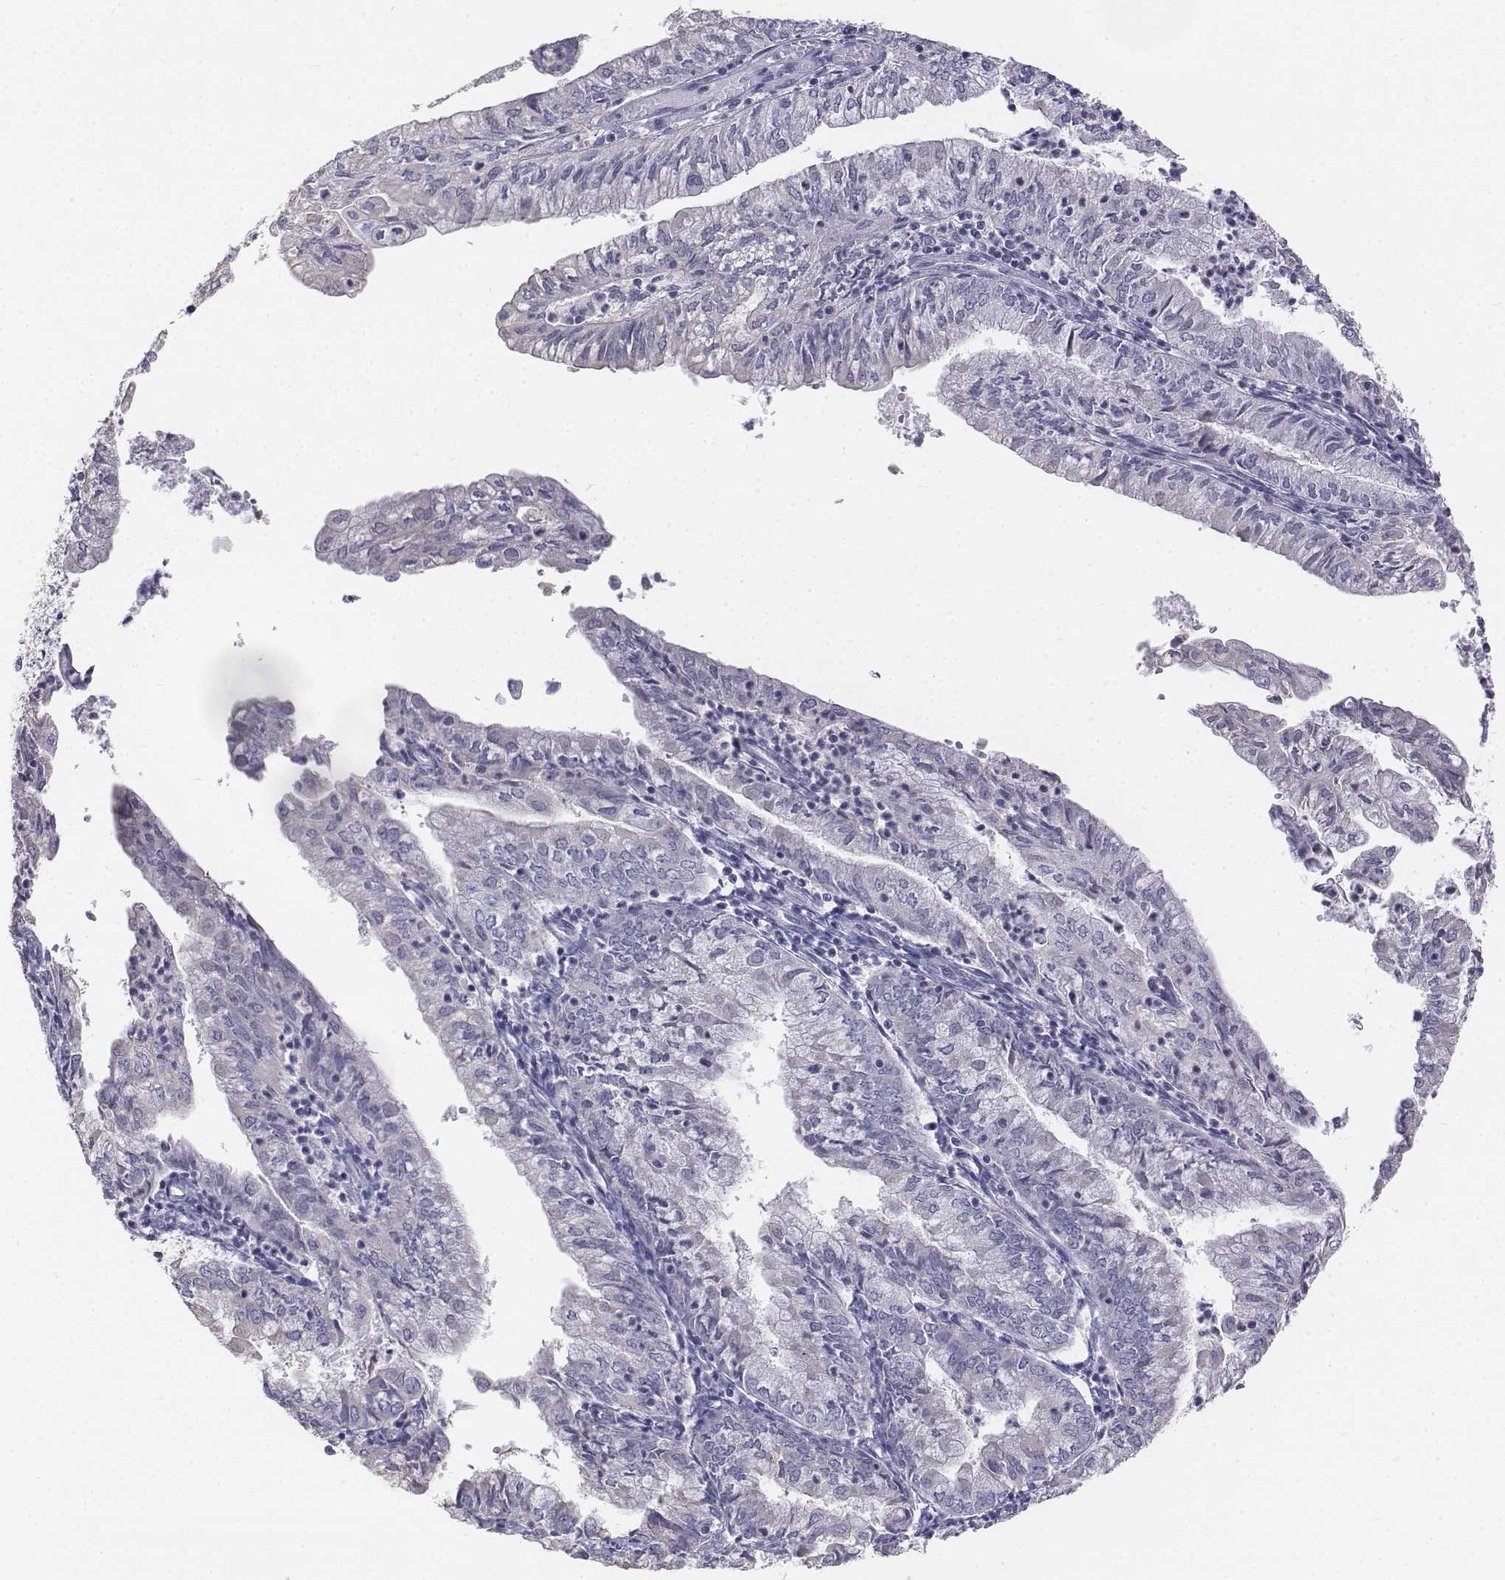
{"staining": {"intensity": "negative", "quantity": "none", "location": "none"}, "tissue": "endometrial cancer", "cell_type": "Tumor cells", "image_type": "cancer", "snomed": [{"axis": "morphology", "description": "Adenocarcinoma, NOS"}, {"axis": "topography", "description": "Endometrium"}], "caption": "Immunohistochemistry photomicrograph of neoplastic tissue: human endometrial cancer (adenocarcinoma) stained with DAB (3,3'-diaminobenzidine) exhibits no significant protein positivity in tumor cells. (DAB (3,3'-diaminobenzidine) immunohistochemistry visualized using brightfield microscopy, high magnification).", "gene": "LGSN", "patient": {"sex": "female", "age": 55}}